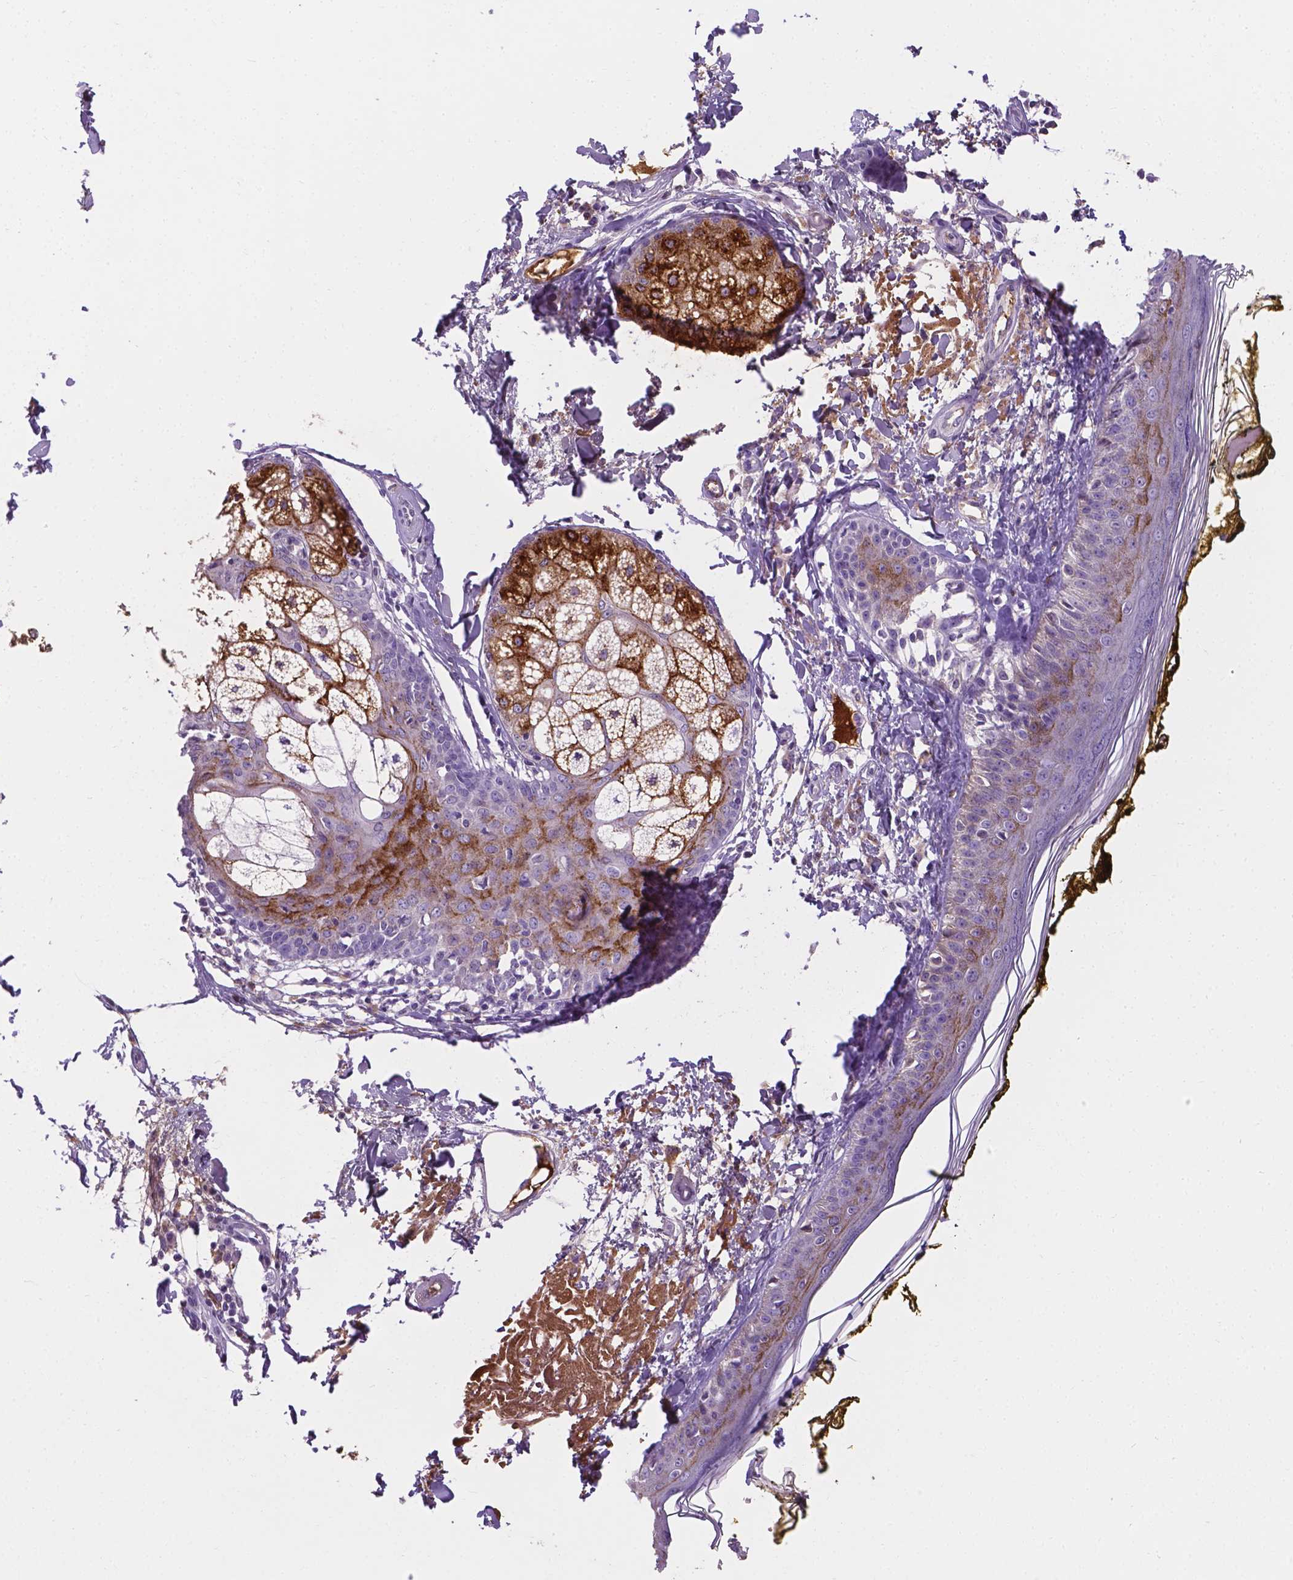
{"staining": {"intensity": "negative", "quantity": "none", "location": "none"}, "tissue": "skin", "cell_type": "Fibroblasts", "image_type": "normal", "snomed": [{"axis": "morphology", "description": "Normal tissue, NOS"}, {"axis": "topography", "description": "Skin"}], "caption": "An IHC micrograph of unremarkable skin is shown. There is no staining in fibroblasts of skin. (DAB (3,3'-diaminobenzidine) immunohistochemistry with hematoxylin counter stain).", "gene": "APOE", "patient": {"sex": "male", "age": 76}}